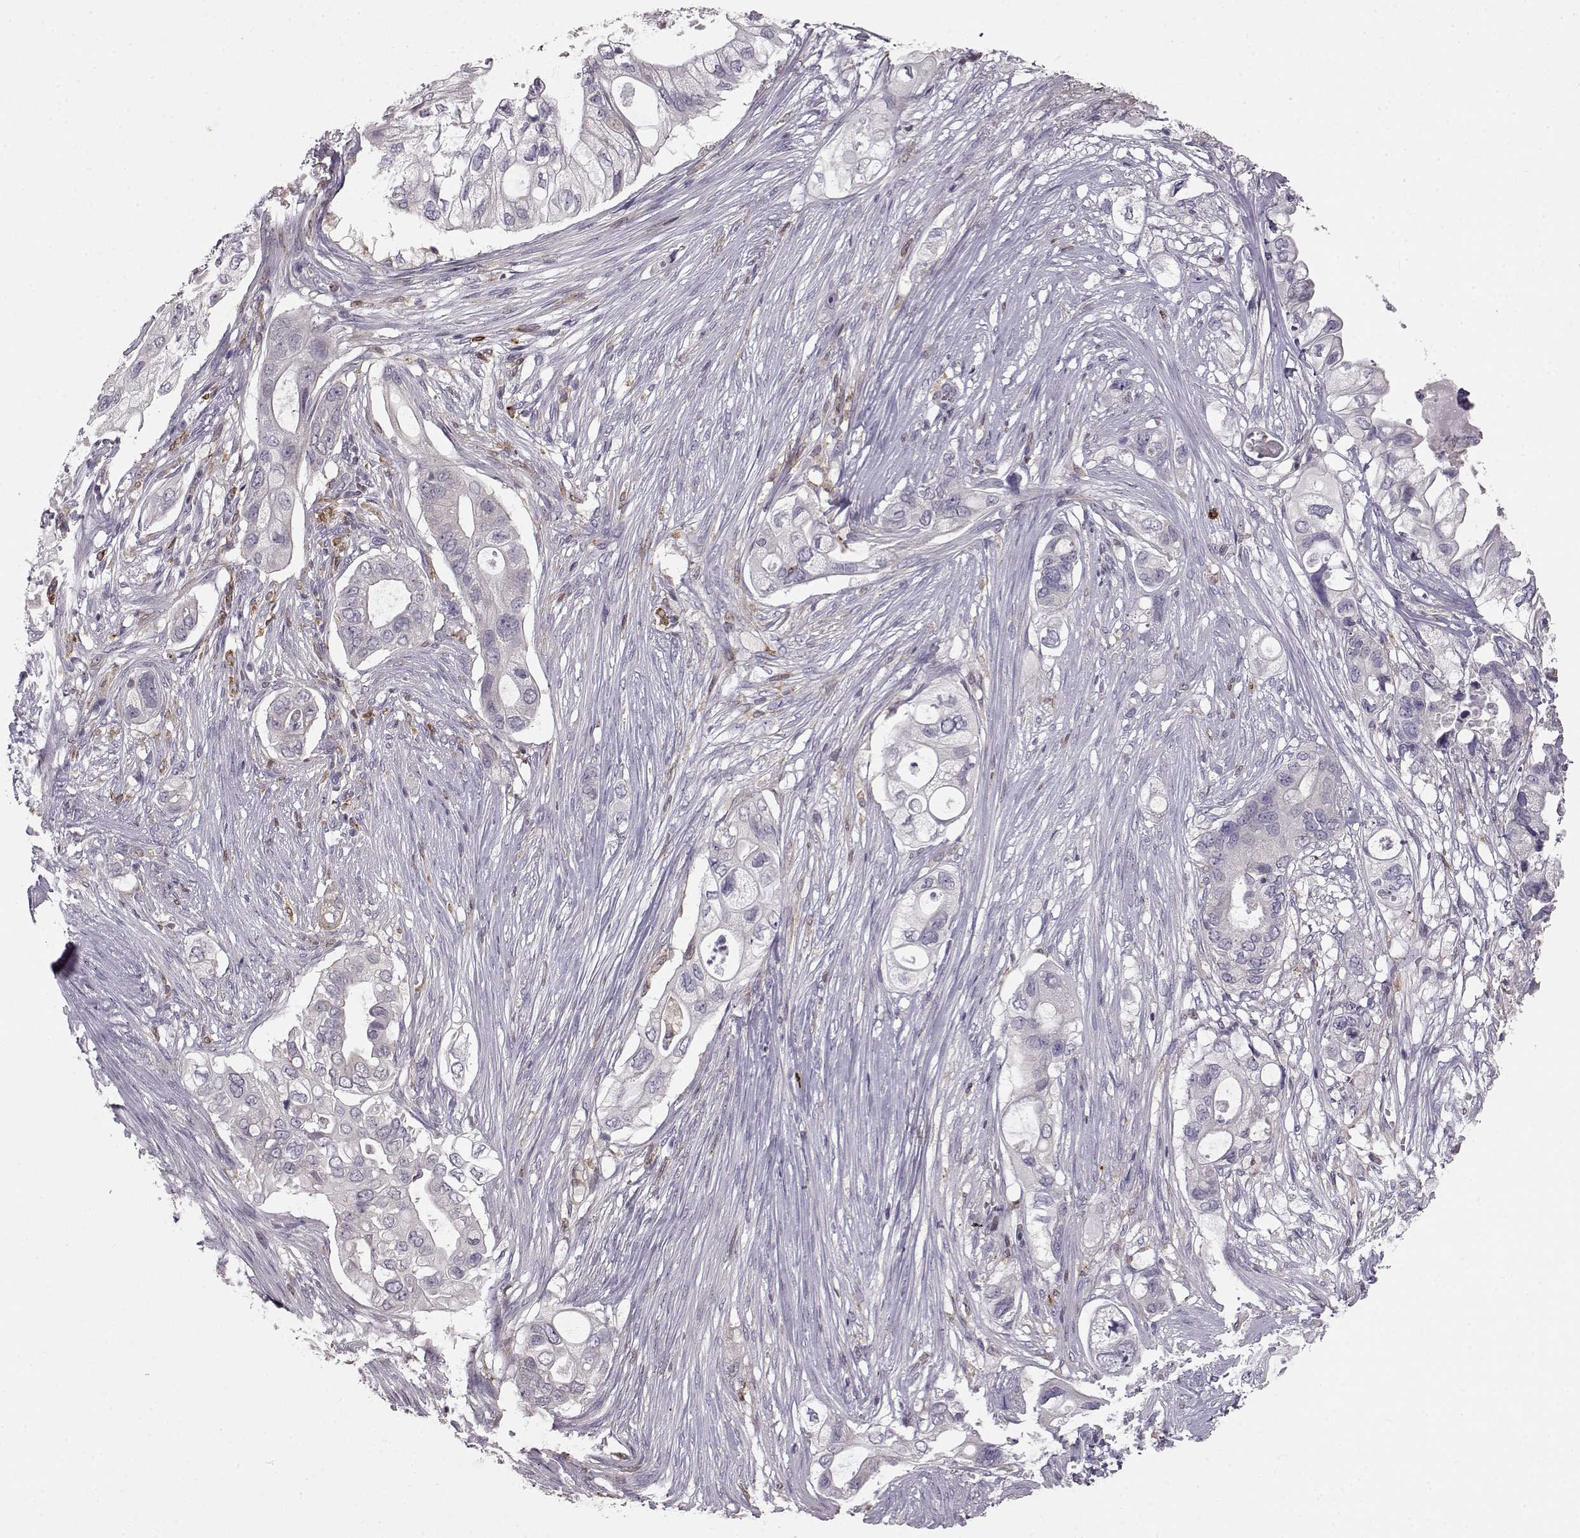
{"staining": {"intensity": "weak", "quantity": ">75%", "location": "cytoplasmic/membranous"}, "tissue": "pancreatic cancer", "cell_type": "Tumor cells", "image_type": "cancer", "snomed": [{"axis": "morphology", "description": "Adenocarcinoma, NOS"}, {"axis": "topography", "description": "Pancreas"}], "caption": "This photomicrograph displays immunohistochemistry staining of pancreatic cancer, with low weak cytoplasmic/membranous expression in approximately >75% of tumor cells.", "gene": "SPAG17", "patient": {"sex": "female", "age": 72}}